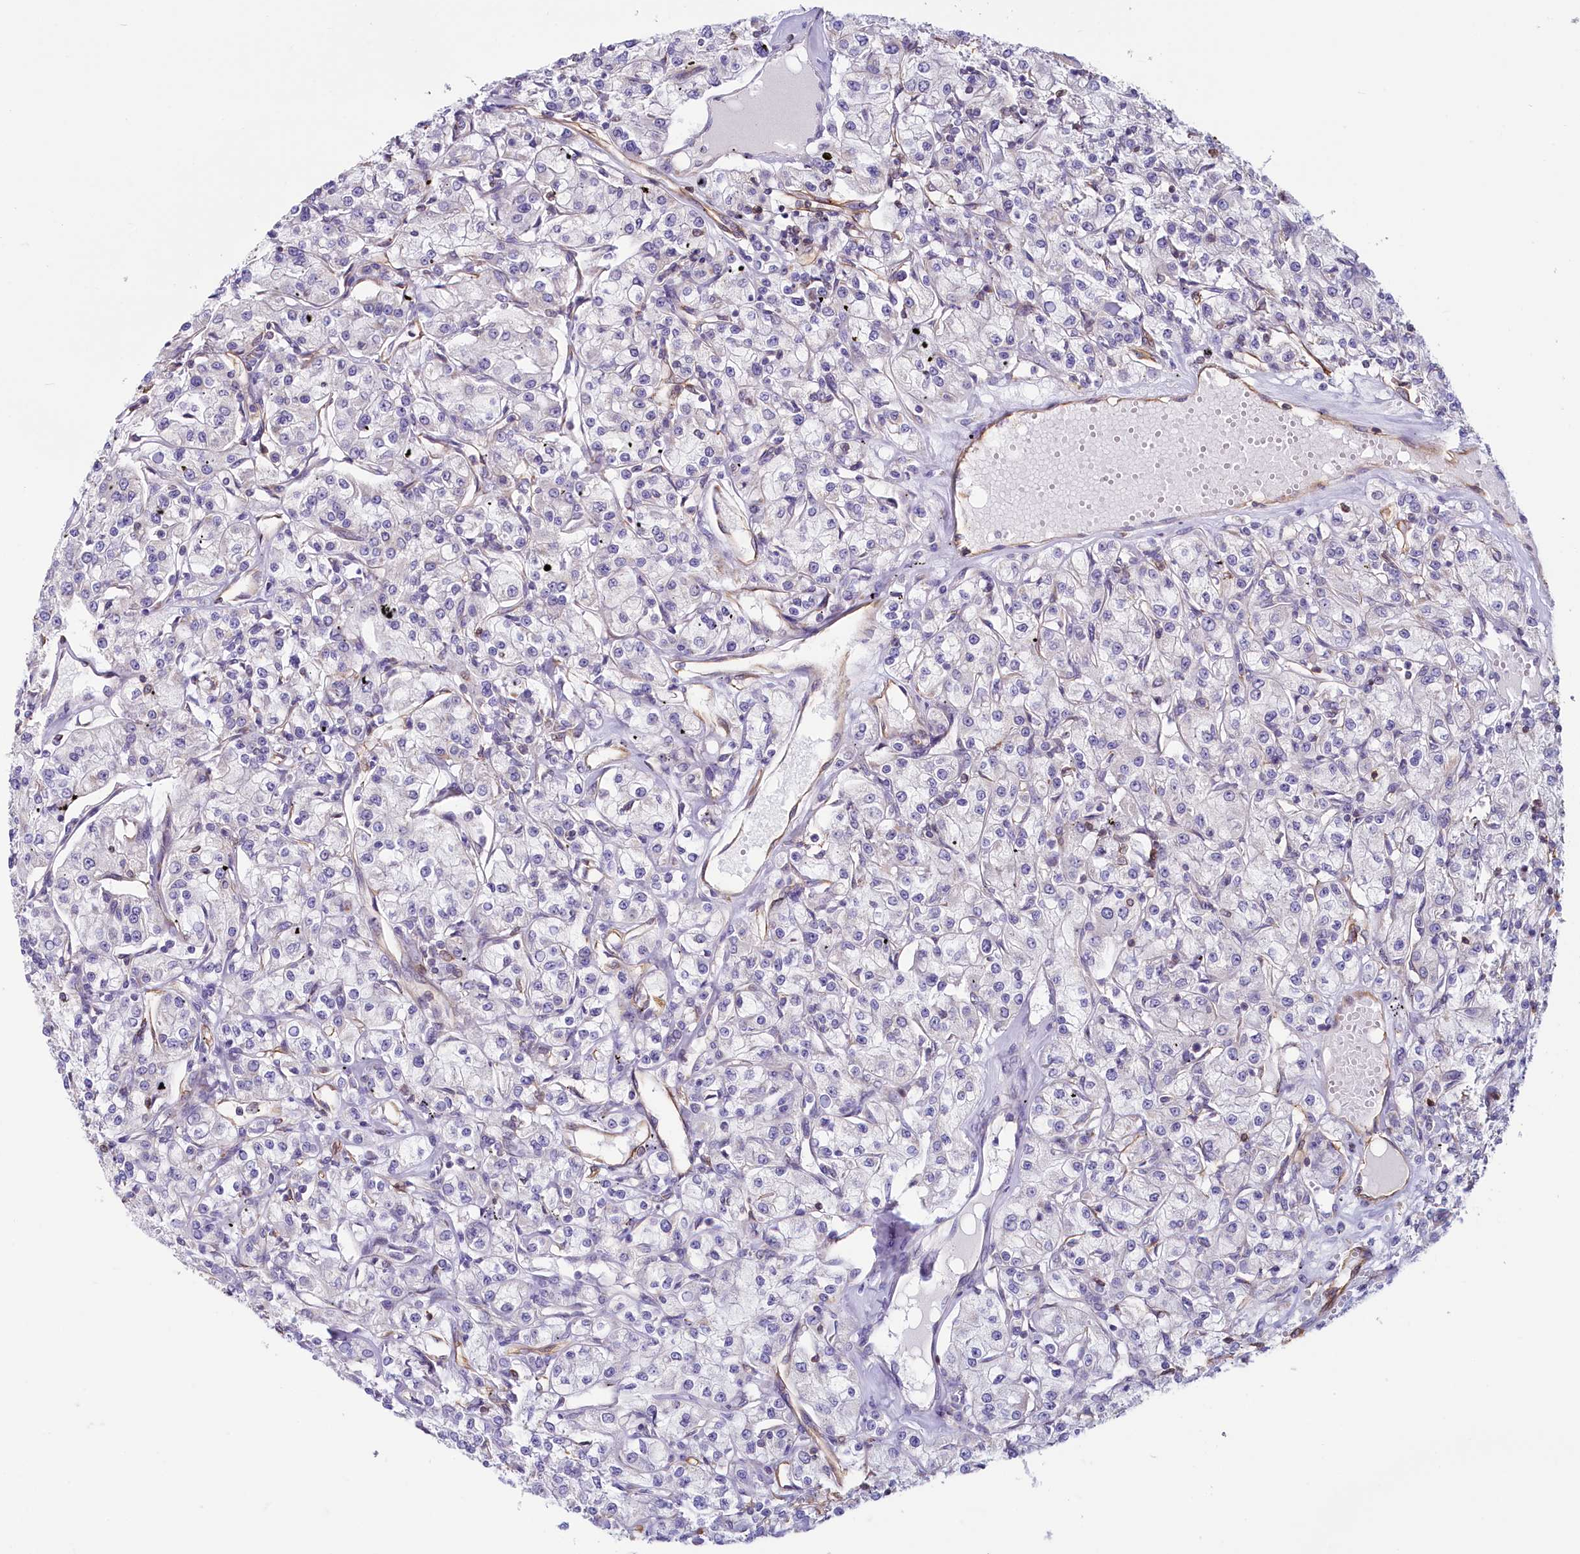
{"staining": {"intensity": "negative", "quantity": "none", "location": "none"}, "tissue": "renal cancer", "cell_type": "Tumor cells", "image_type": "cancer", "snomed": [{"axis": "morphology", "description": "Adenocarcinoma, NOS"}, {"axis": "topography", "description": "Kidney"}], "caption": "High magnification brightfield microscopy of adenocarcinoma (renal) stained with DAB (brown) and counterstained with hematoxylin (blue): tumor cells show no significant staining.", "gene": "LMOD3", "patient": {"sex": "female", "age": 59}}